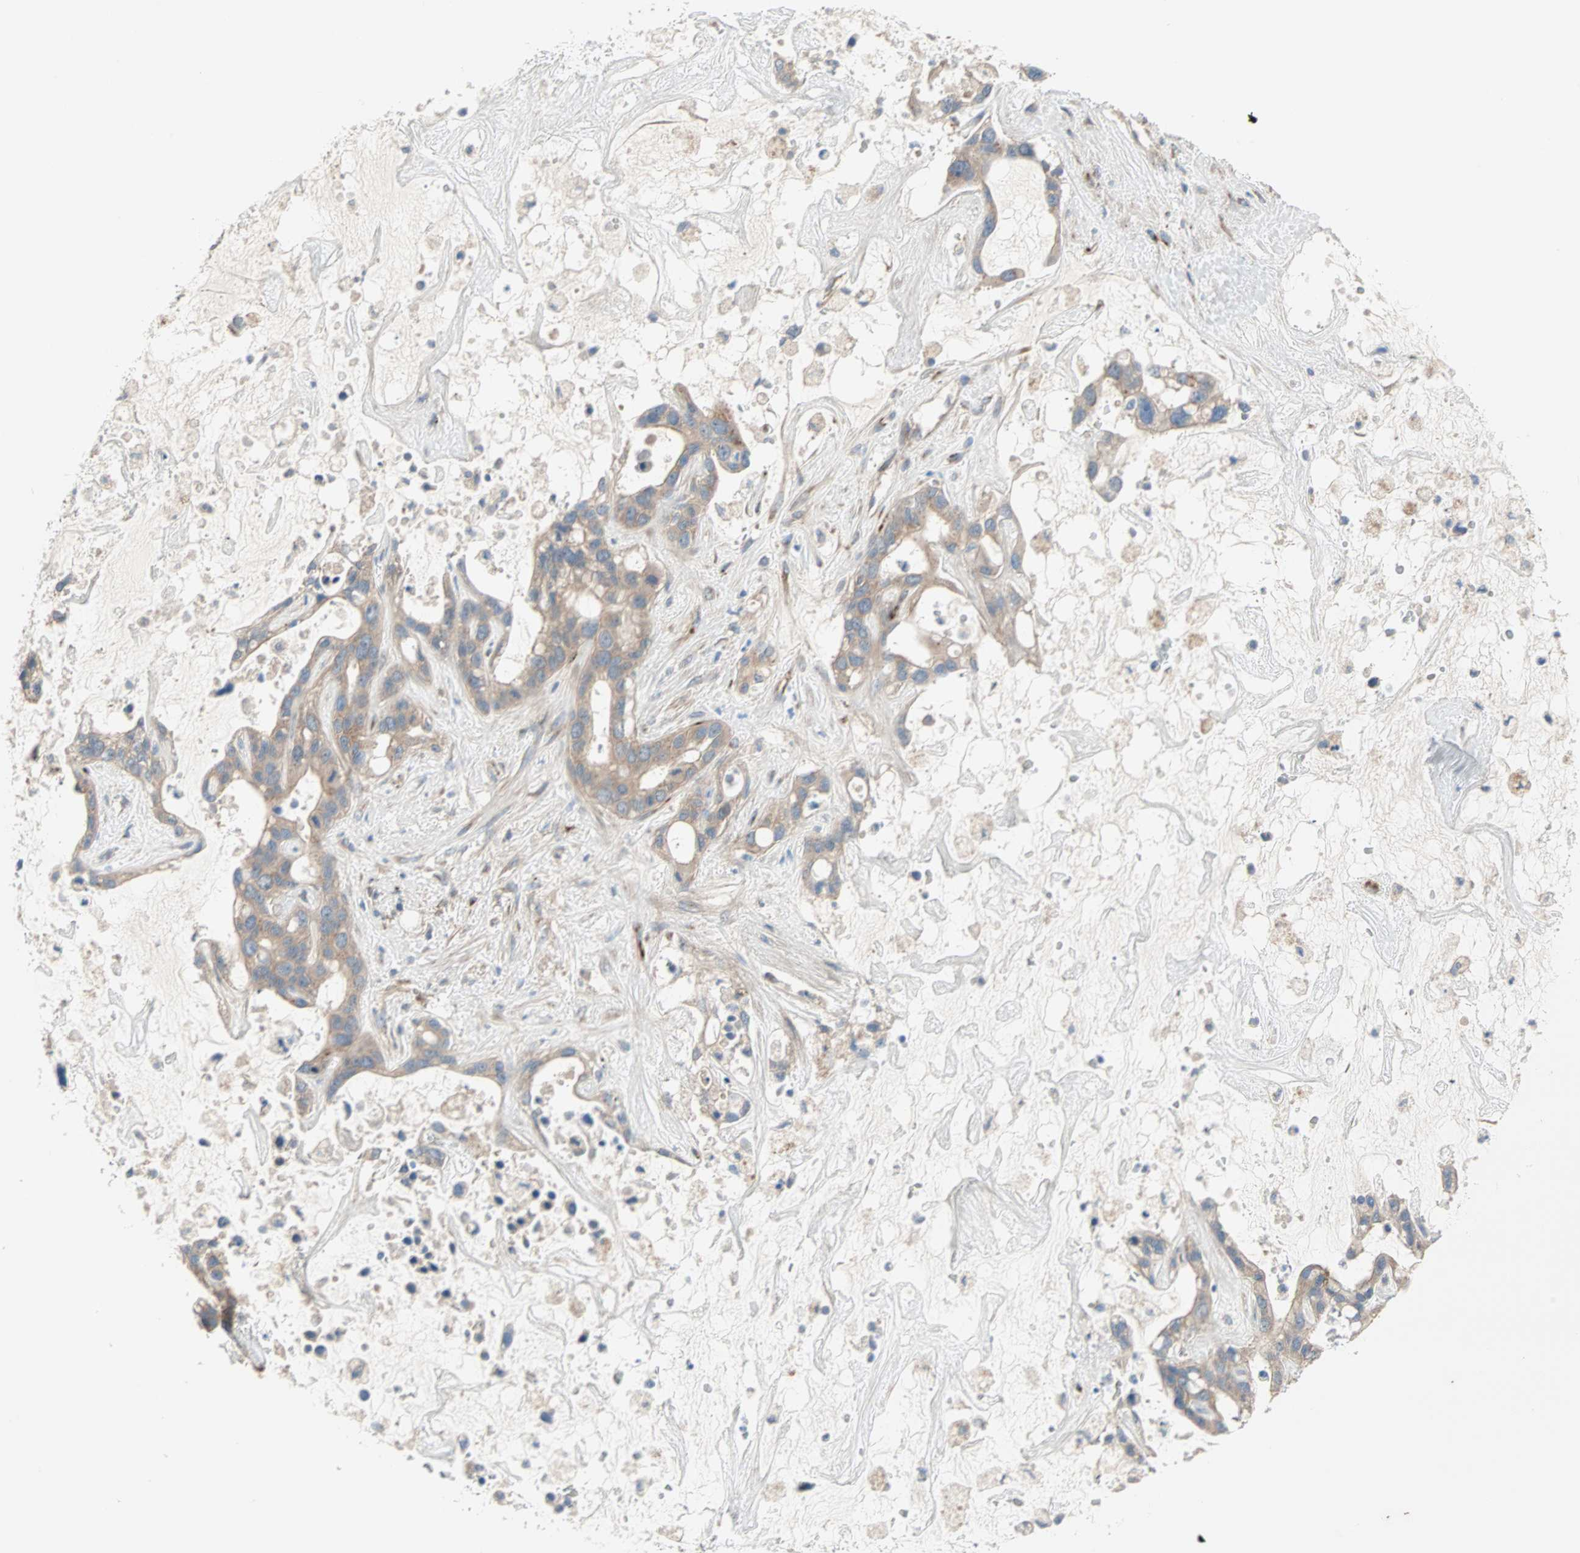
{"staining": {"intensity": "moderate", "quantity": ">75%", "location": "cytoplasmic/membranous"}, "tissue": "liver cancer", "cell_type": "Tumor cells", "image_type": "cancer", "snomed": [{"axis": "morphology", "description": "Cholangiocarcinoma"}, {"axis": "topography", "description": "Liver"}], "caption": "Liver cholangiocarcinoma was stained to show a protein in brown. There is medium levels of moderate cytoplasmic/membranous staining in approximately >75% of tumor cells.", "gene": "PDE8A", "patient": {"sex": "female", "age": 65}}